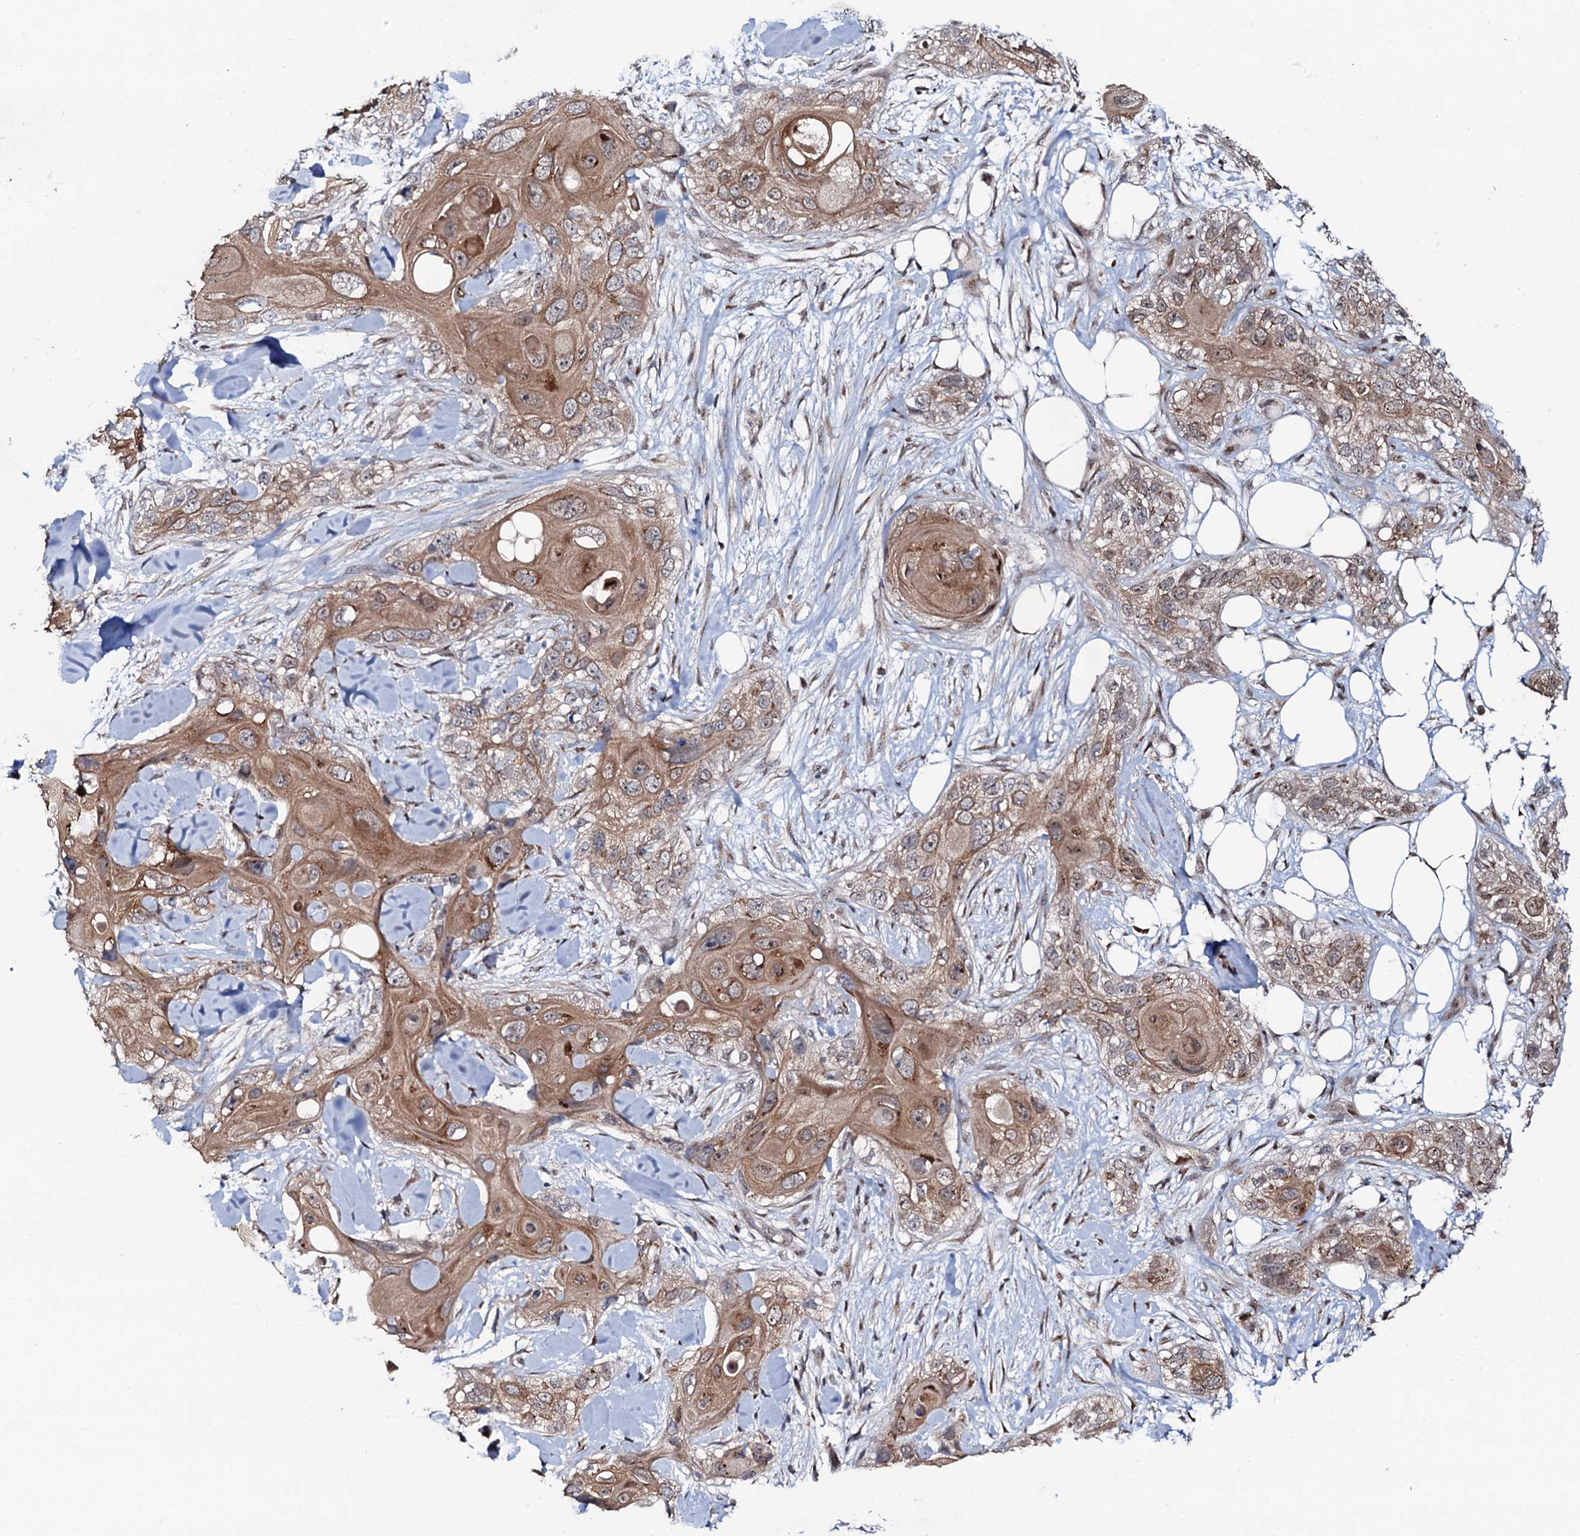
{"staining": {"intensity": "moderate", "quantity": ">75%", "location": "cytoplasmic/membranous"}, "tissue": "skin cancer", "cell_type": "Tumor cells", "image_type": "cancer", "snomed": [{"axis": "morphology", "description": "Normal tissue, NOS"}, {"axis": "morphology", "description": "Squamous cell carcinoma, NOS"}, {"axis": "topography", "description": "Skin"}], "caption": "A brown stain labels moderate cytoplasmic/membranous expression of a protein in skin squamous cell carcinoma tumor cells. (DAB (3,3'-diaminobenzidine) IHC, brown staining for protein, blue staining for nuclei).", "gene": "COG6", "patient": {"sex": "male", "age": 72}}